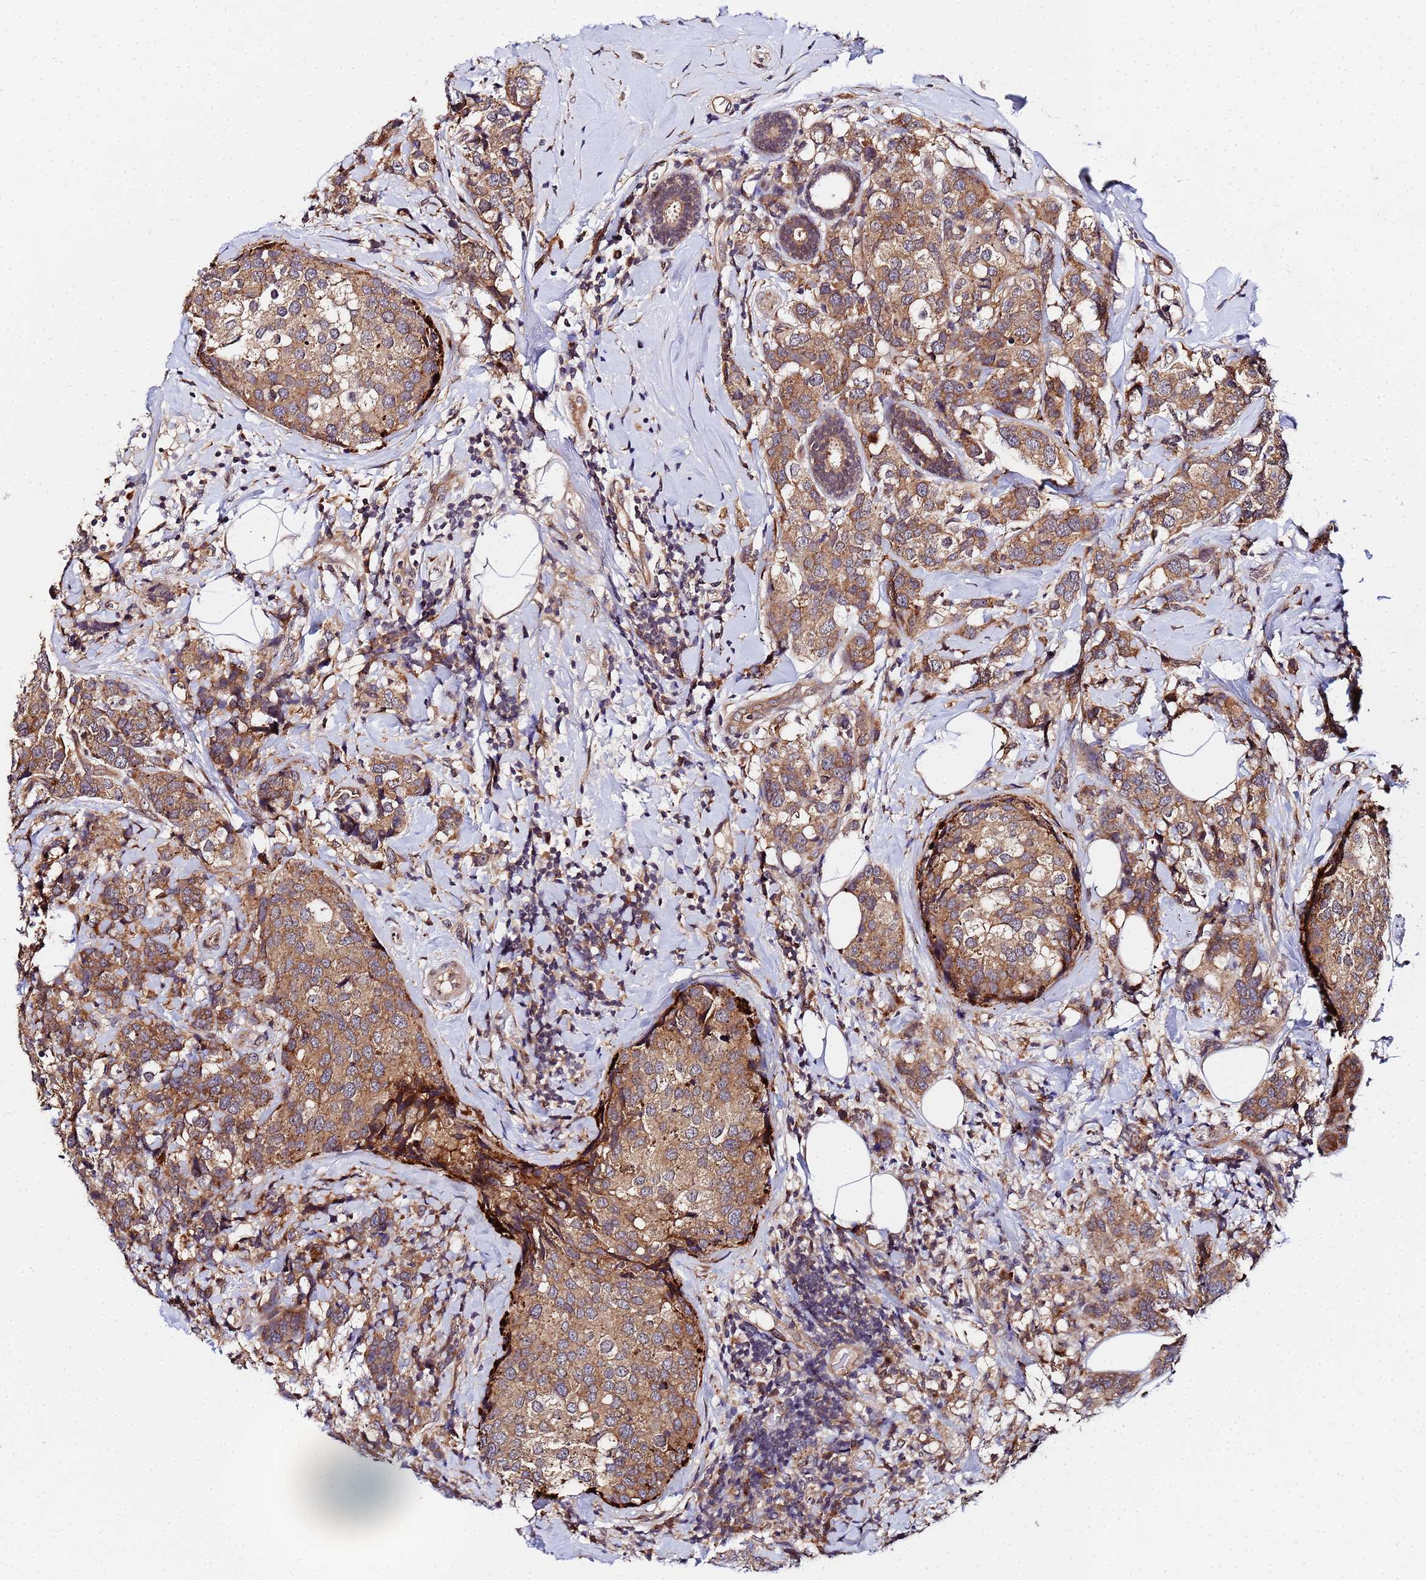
{"staining": {"intensity": "moderate", "quantity": ">75%", "location": "cytoplasmic/membranous"}, "tissue": "breast cancer", "cell_type": "Tumor cells", "image_type": "cancer", "snomed": [{"axis": "morphology", "description": "Lobular carcinoma"}, {"axis": "topography", "description": "Breast"}], "caption": "Protein expression analysis of breast lobular carcinoma shows moderate cytoplasmic/membranous positivity in approximately >75% of tumor cells. (DAB (3,3'-diaminobenzidine) IHC with brightfield microscopy, high magnification).", "gene": "UNC93B1", "patient": {"sex": "female", "age": 59}}